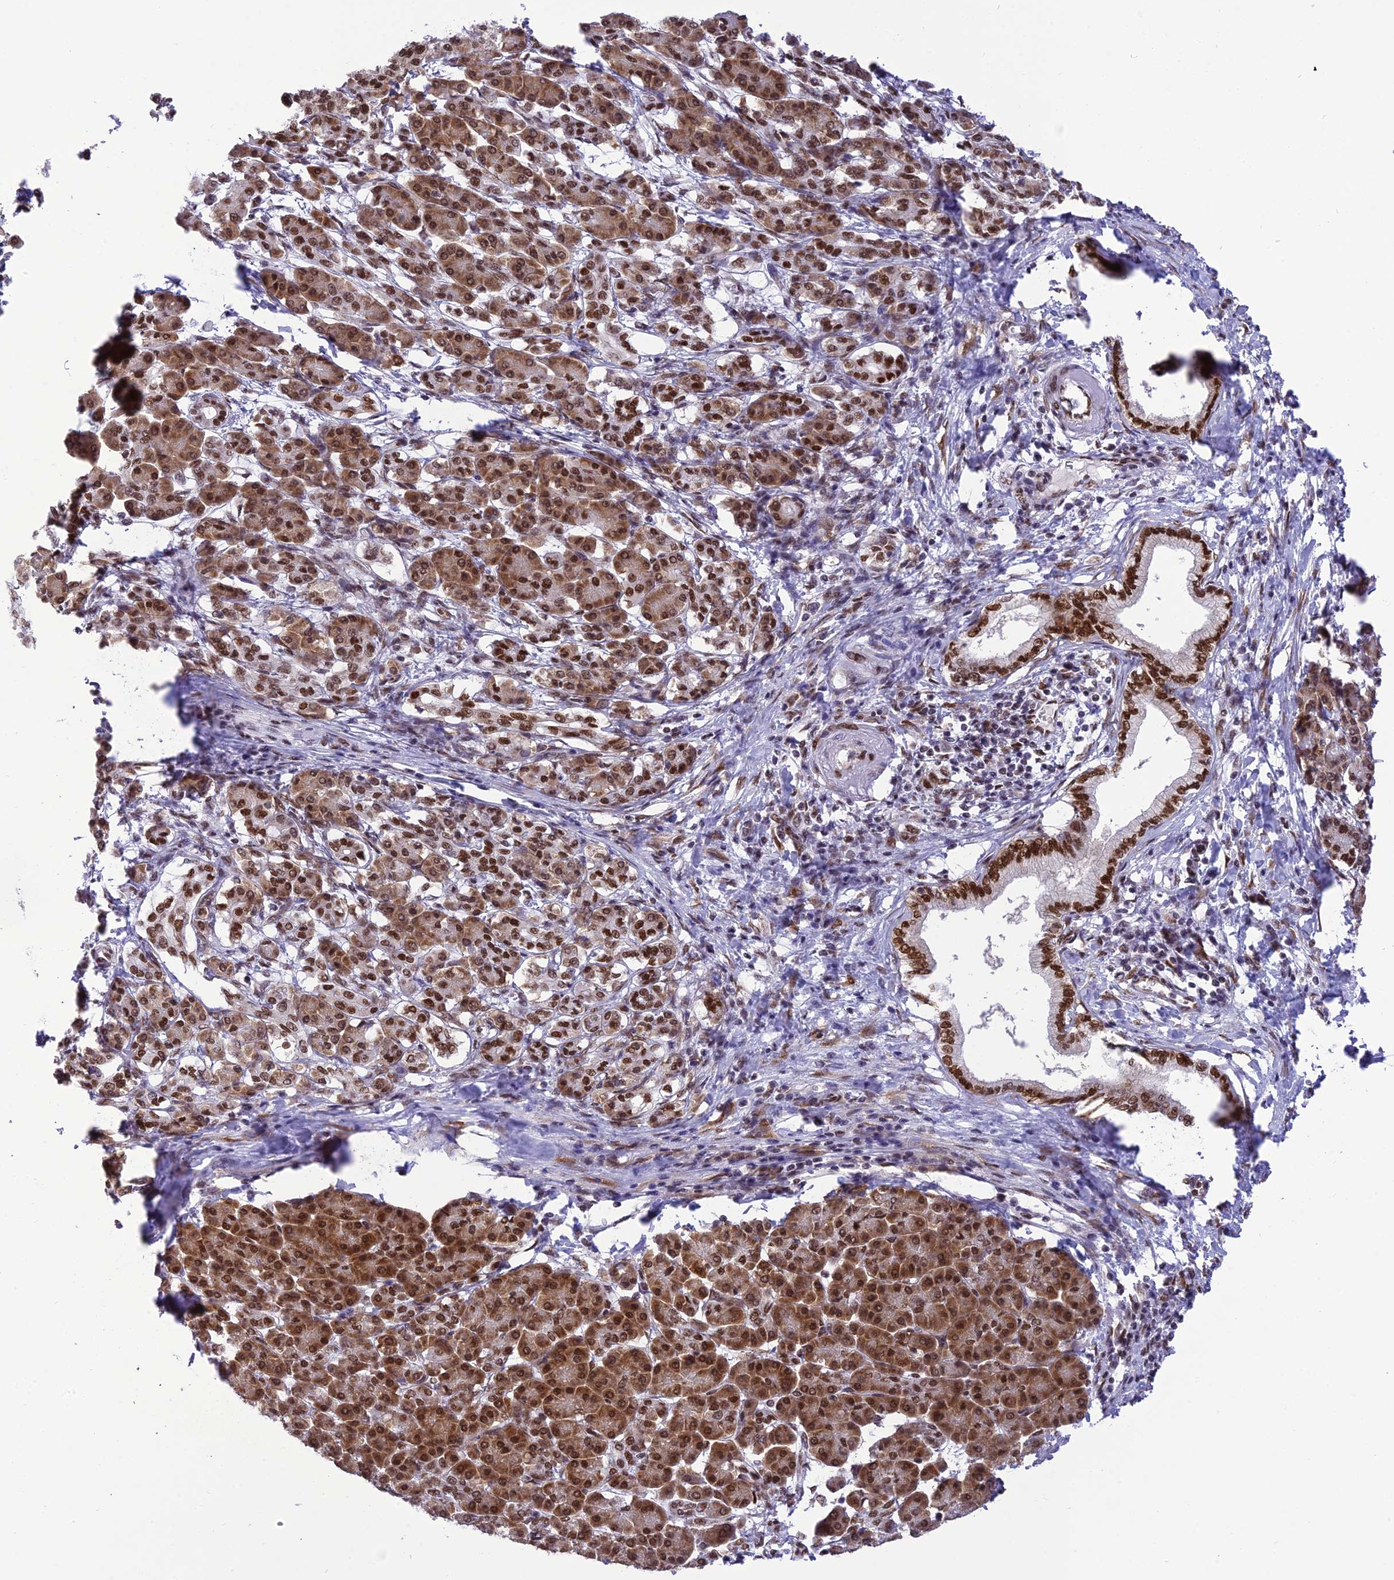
{"staining": {"intensity": "strong", "quantity": ">75%", "location": "nuclear"}, "tissue": "pancreatic cancer", "cell_type": "Tumor cells", "image_type": "cancer", "snomed": [{"axis": "morphology", "description": "Adenocarcinoma, NOS"}, {"axis": "topography", "description": "Pancreas"}], "caption": "Strong nuclear protein expression is appreciated in about >75% of tumor cells in pancreatic cancer.", "gene": "DDX1", "patient": {"sex": "female", "age": 55}}